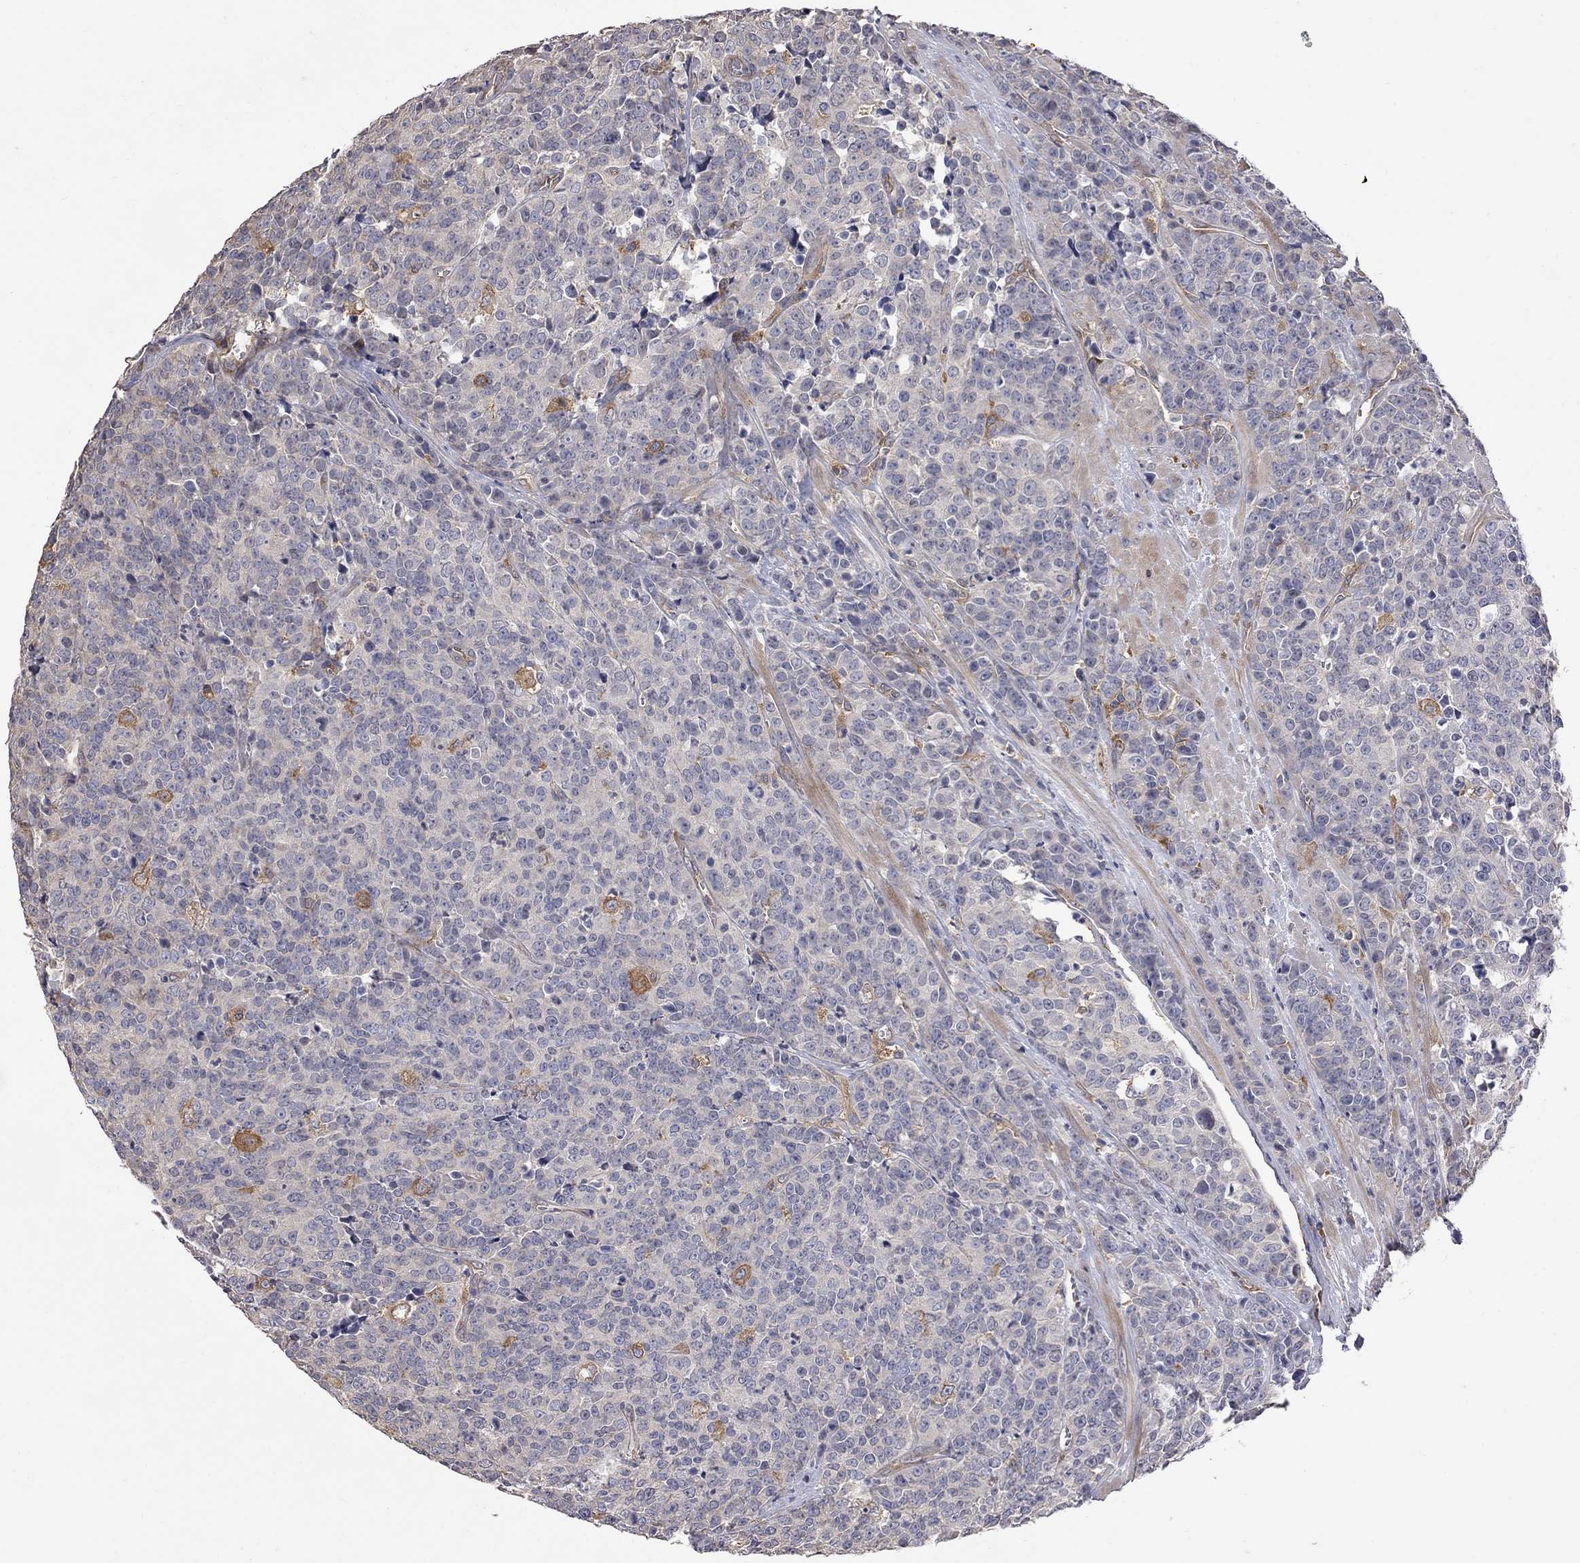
{"staining": {"intensity": "negative", "quantity": "none", "location": "none"}, "tissue": "prostate cancer", "cell_type": "Tumor cells", "image_type": "cancer", "snomed": [{"axis": "morphology", "description": "Adenocarcinoma, NOS"}, {"axis": "topography", "description": "Prostate"}], "caption": "DAB (3,3'-diaminobenzidine) immunohistochemical staining of human prostate cancer (adenocarcinoma) exhibits no significant expression in tumor cells. The staining was performed using DAB to visualize the protein expression in brown, while the nuclei were stained in blue with hematoxylin (Magnification: 20x).", "gene": "ABI3", "patient": {"sex": "male", "age": 67}}